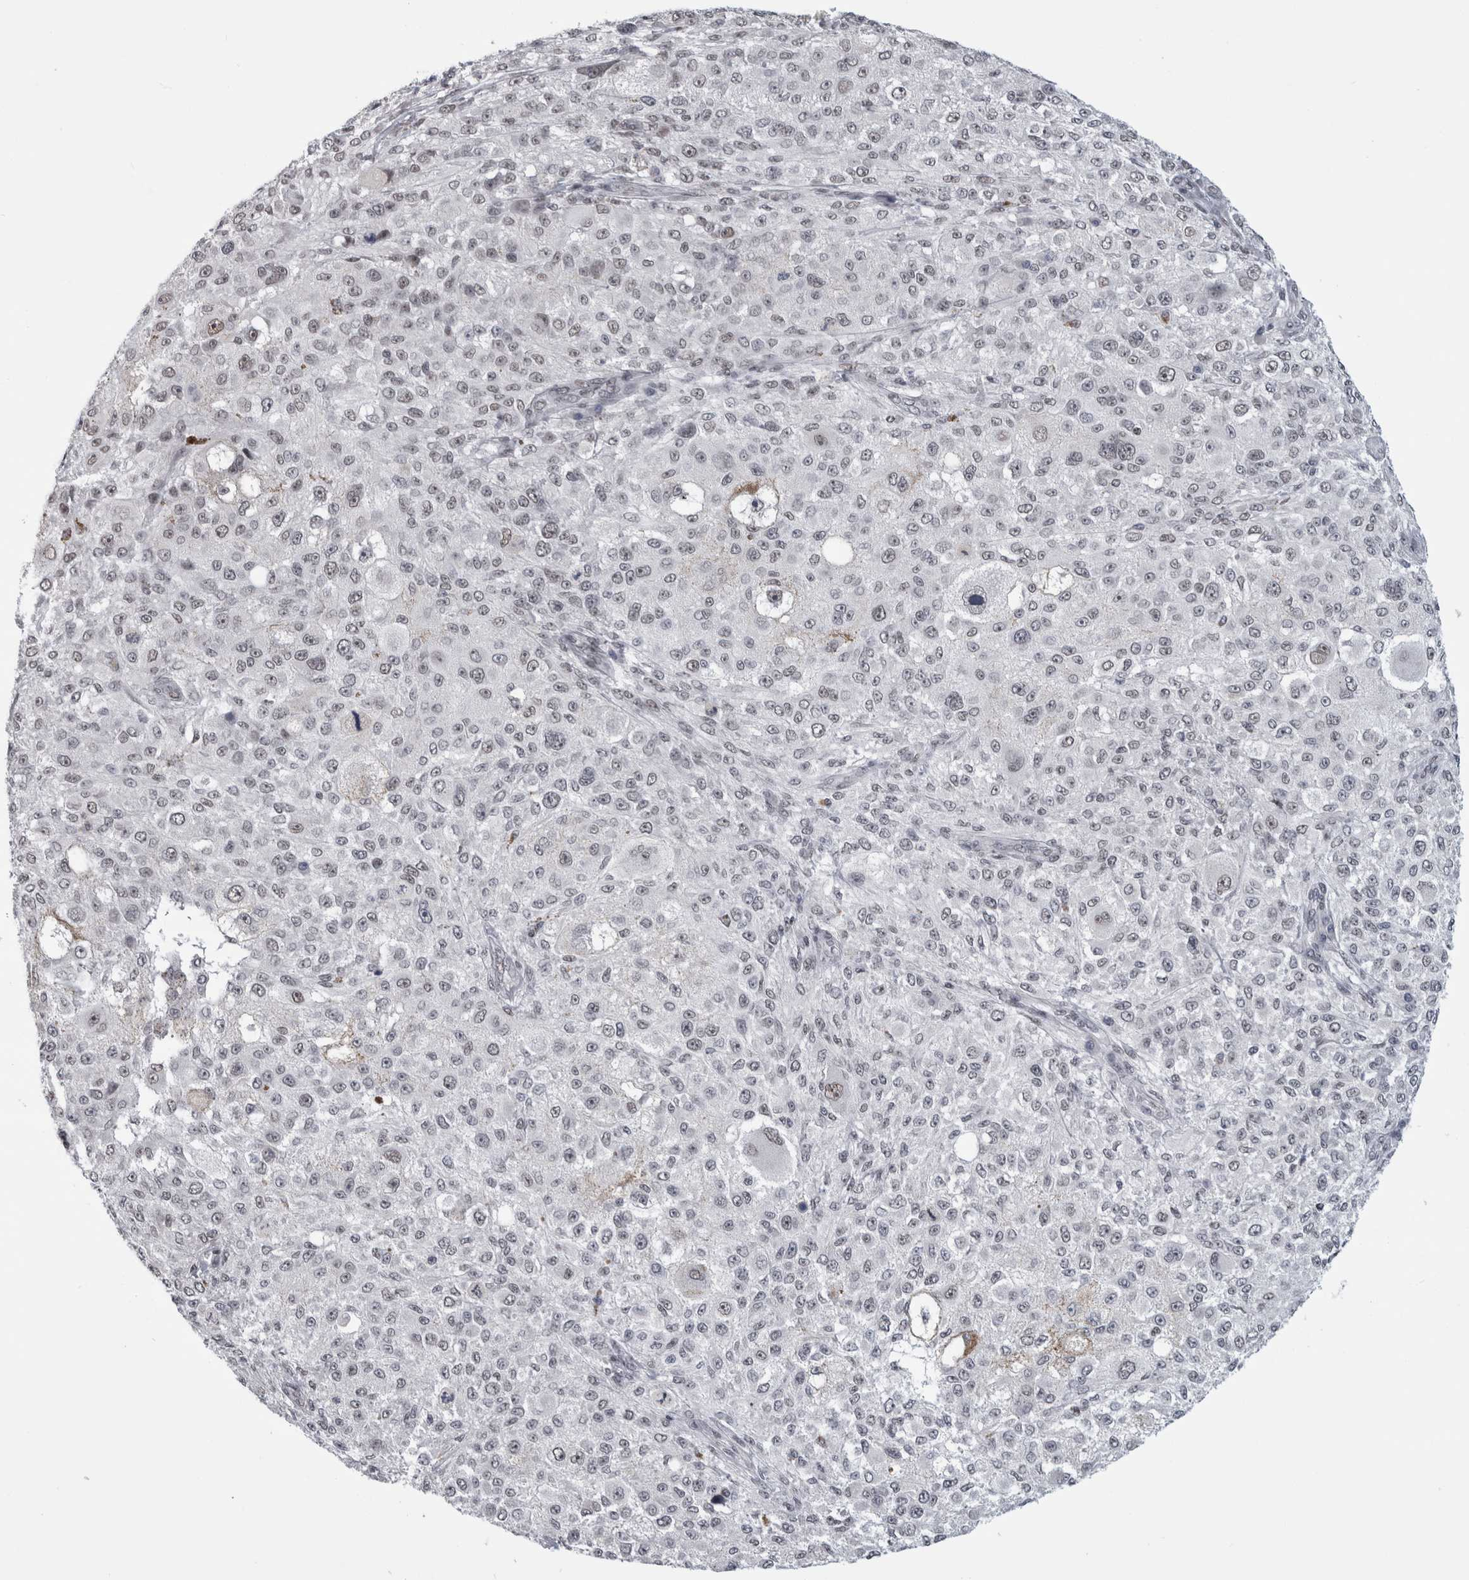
{"staining": {"intensity": "weak", "quantity": "<25%", "location": "nuclear"}, "tissue": "melanoma", "cell_type": "Tumor cells", "image_type": "cancer", "snomed": [{"axis": "morphology", "description": "Necrosis, NOS"}, {"axis": "morphology", "description": "Malignant melanoma, NOS"}, {"axis": "topography", "description": "Skin"}], "caption": "A high-resolution photomicrograph shows immunohistochemistry (IHC) staining of malignant melanoma, which reveals no significant staining in tumor cells.", "gene": "ARID4B", "patient": {"sex": "female", "age": 87}}